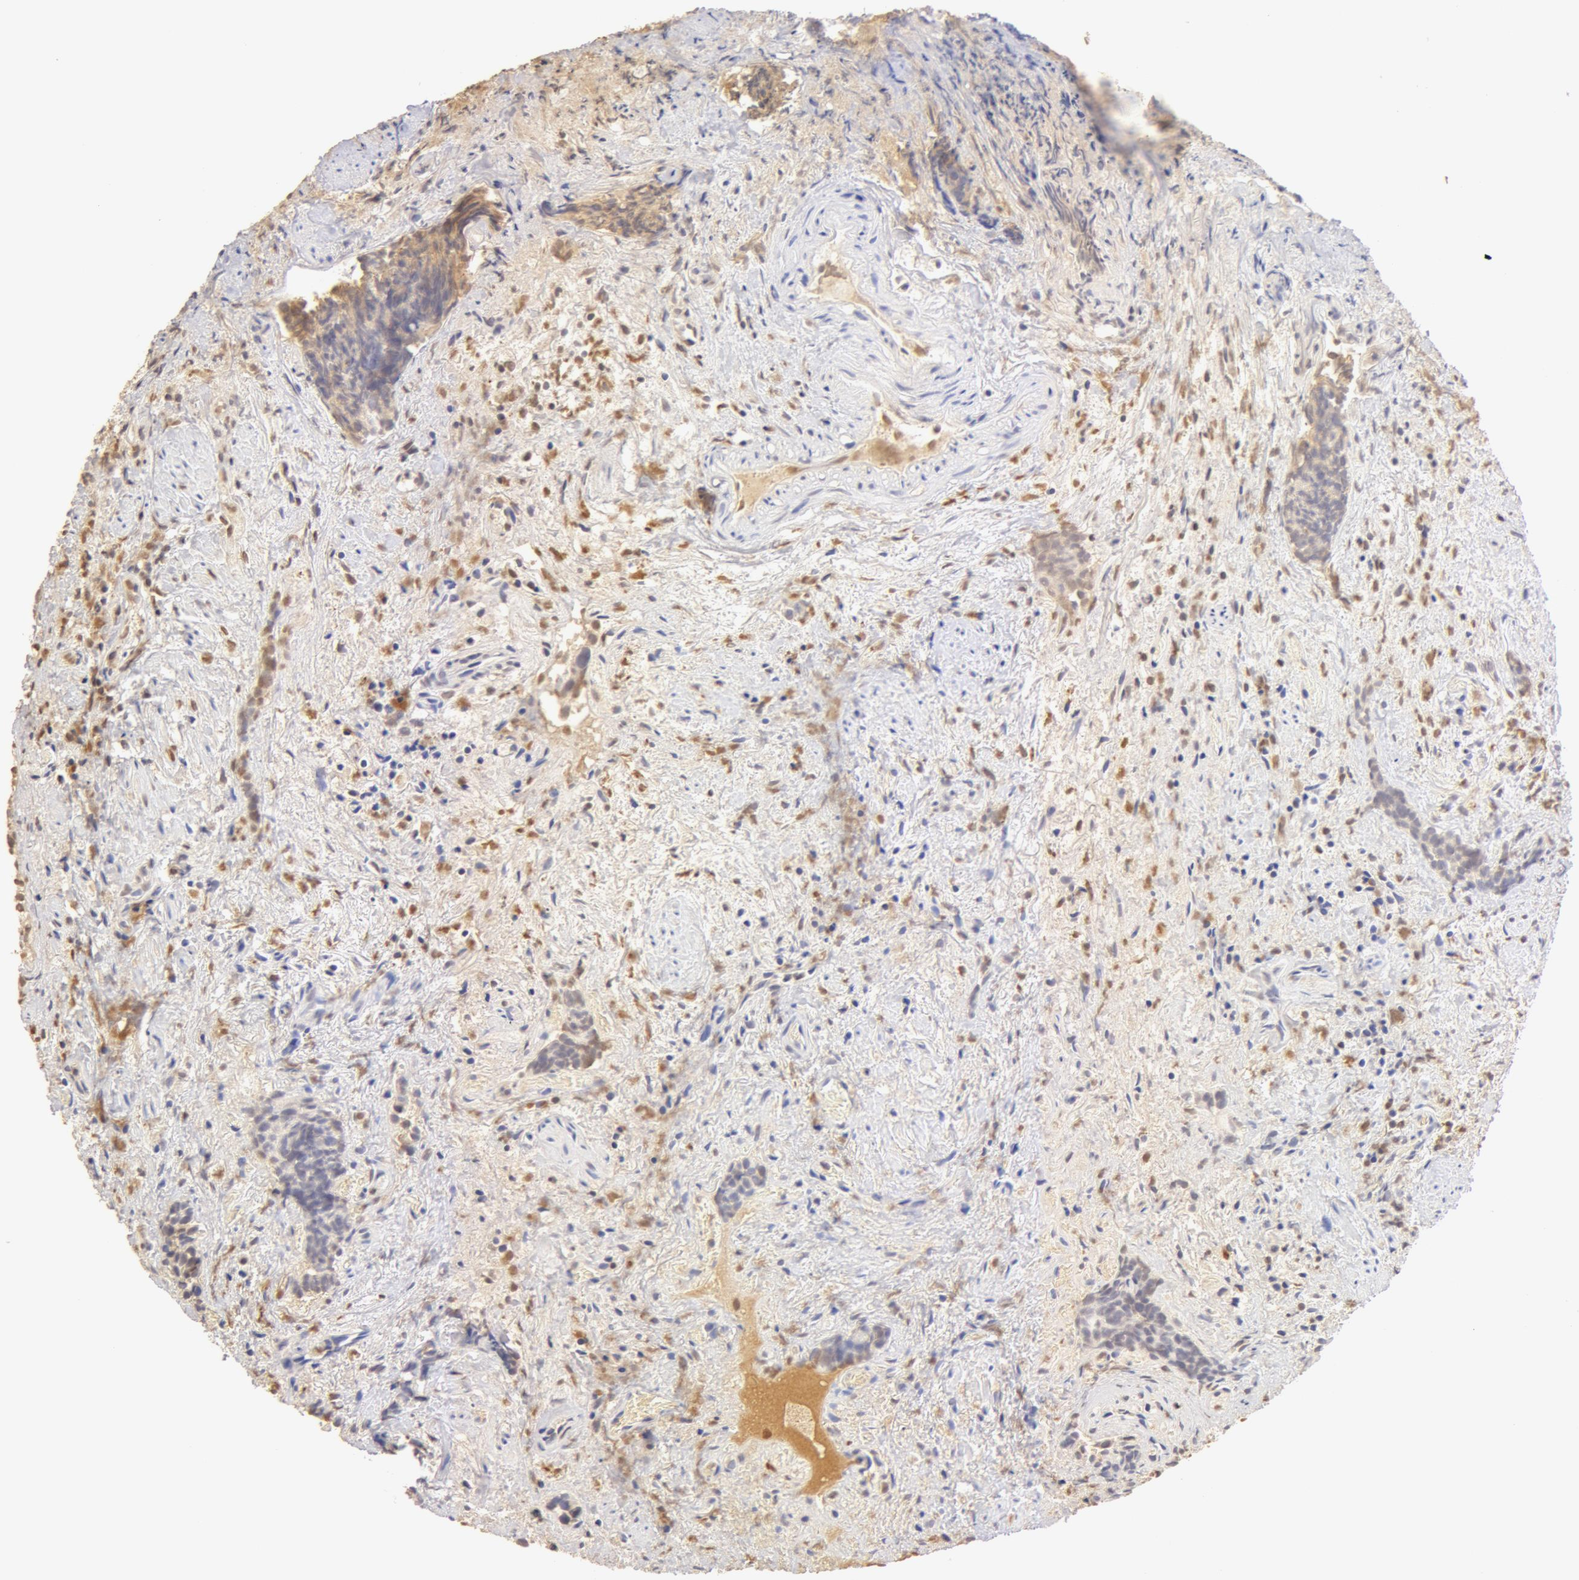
{"staining": {"intensity": "weak", "quantity": ">75%", "location": "cytoplasmic/membranous"}, "tissue": "urothelial cancer", "cell_type": "Tumor cells", "image_type": "cancer", "snomed": [{"axis": "morphology", "description": "Urothelial carcinoma, High grade"}, {"axis": "topography", "description": "Urinary bladder"}], "caption": "Protein expression by IHC exhibits weak cytoplasmic/membranous expression in approximately >75% of tumor cells in urothelial cancer.", "gene": "TF", "patient": {"sex": "female", "age": 78}}